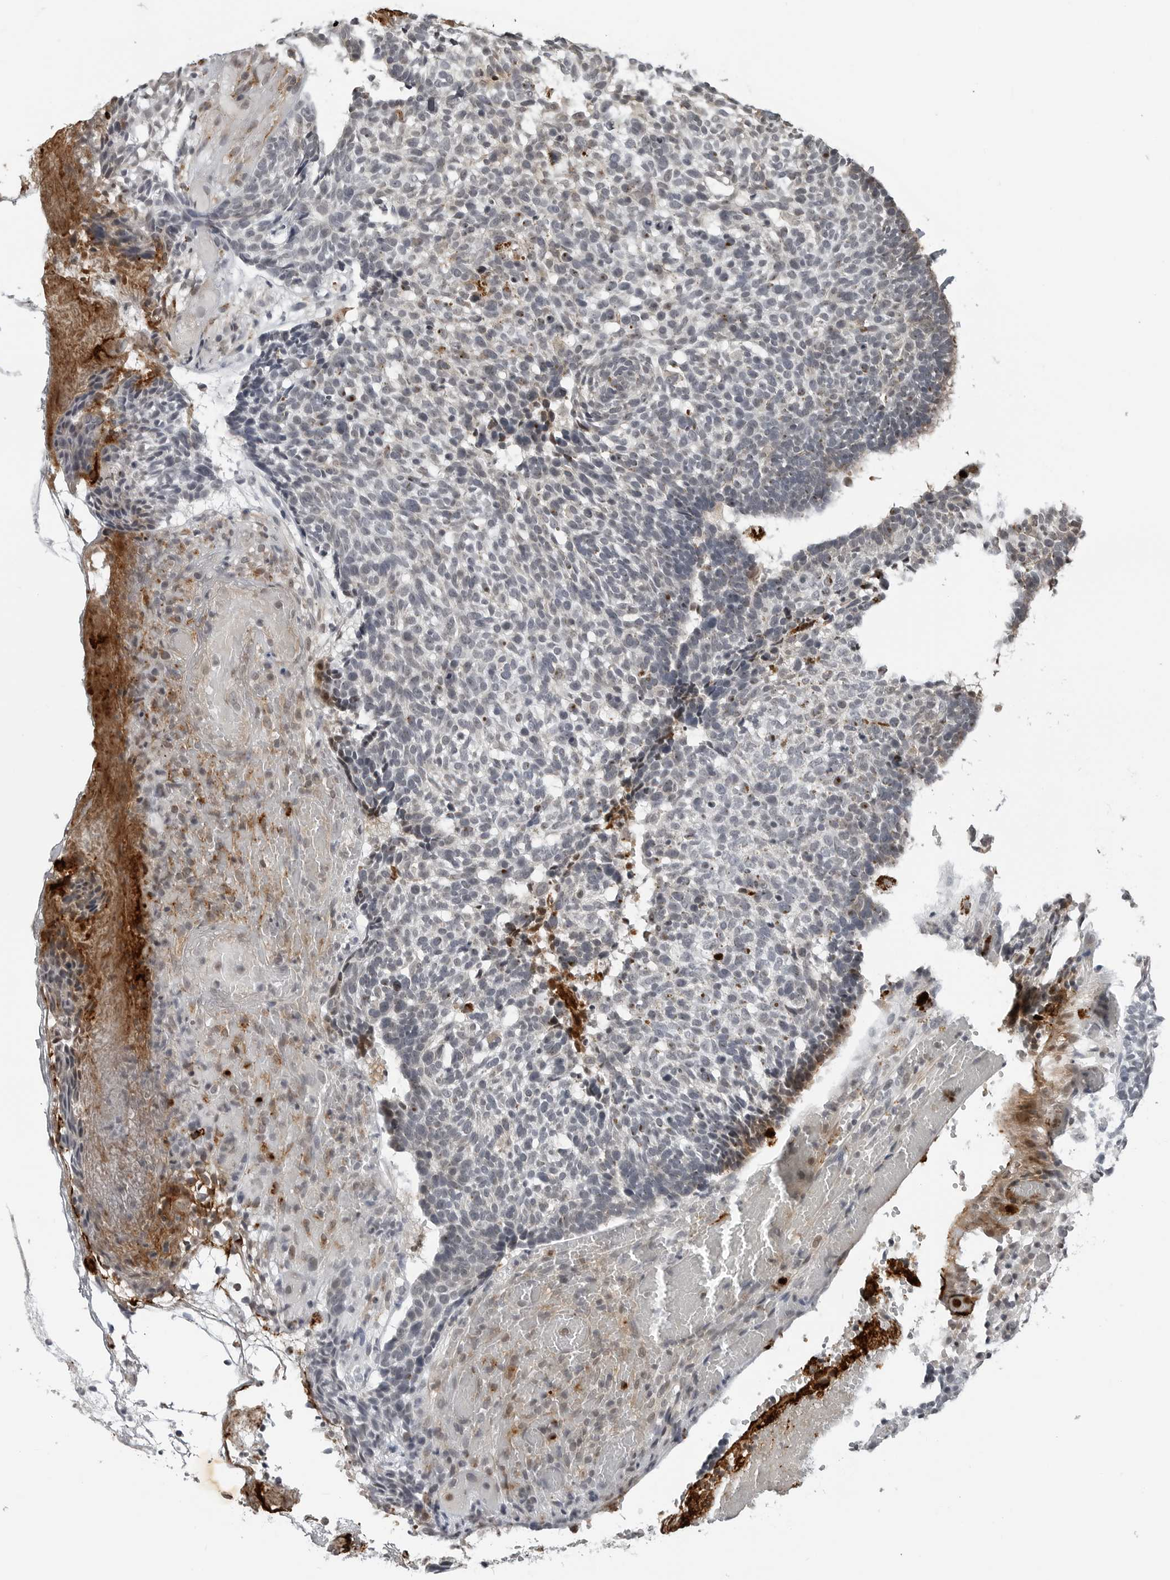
{"staining": {"intensity": "negative", "quantity": "none", "location": "none"}, "tissue": "skin cancer", "cell_type": "Tumor cells", "image_type": "cancer", "snomed": [{"axis": "morphology", "description": "Basal cell carcinoma"}, {"axis": "topography", "description": "Skin"}], "caption": "This is an IHC histopathology image of skin basal cell carcinoma. There is no positivity in tumor cells.", "gene": "CXCR5", "patient": {"sex": "male", "age": 85}}